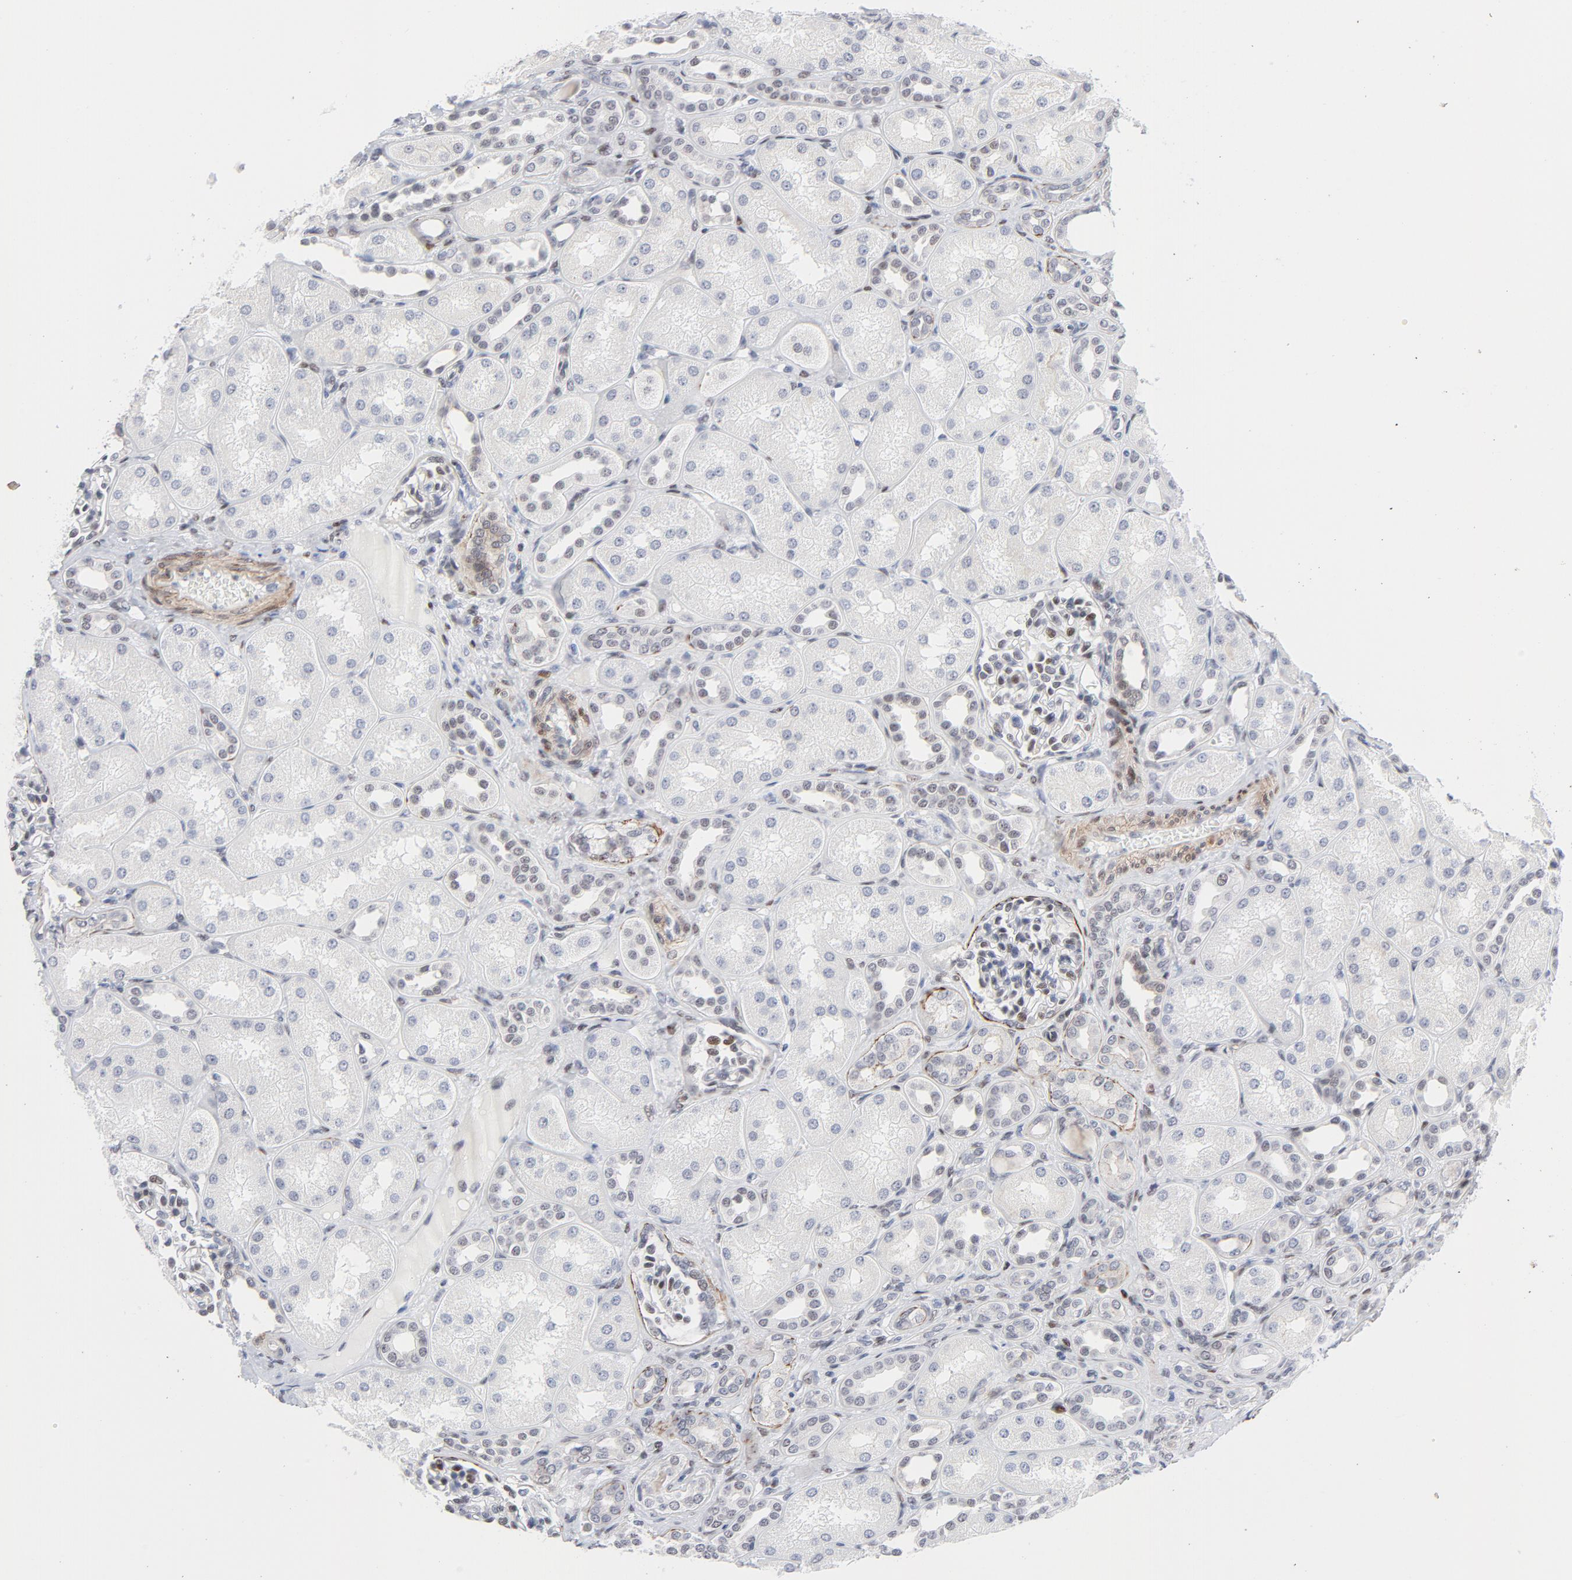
{"staining": {"intensity": "weak", "quantity": "<25%", "location": "nuclear"}, "tissue": "kidney", "cell_type": "Cells in glomeruli", "image_type": "normal", "snomed": [{"axis": "morphology", "description": "Normal tissue, NOS"}, {"axis": "topography", "description": "Kidney"}], "caption": "This is an immunohistochemistry image of unremarkable kidney. There is no staining in cells in glomeruli.", "gene": "NFIC", "patient": {"sex": "male", "age": 7}}